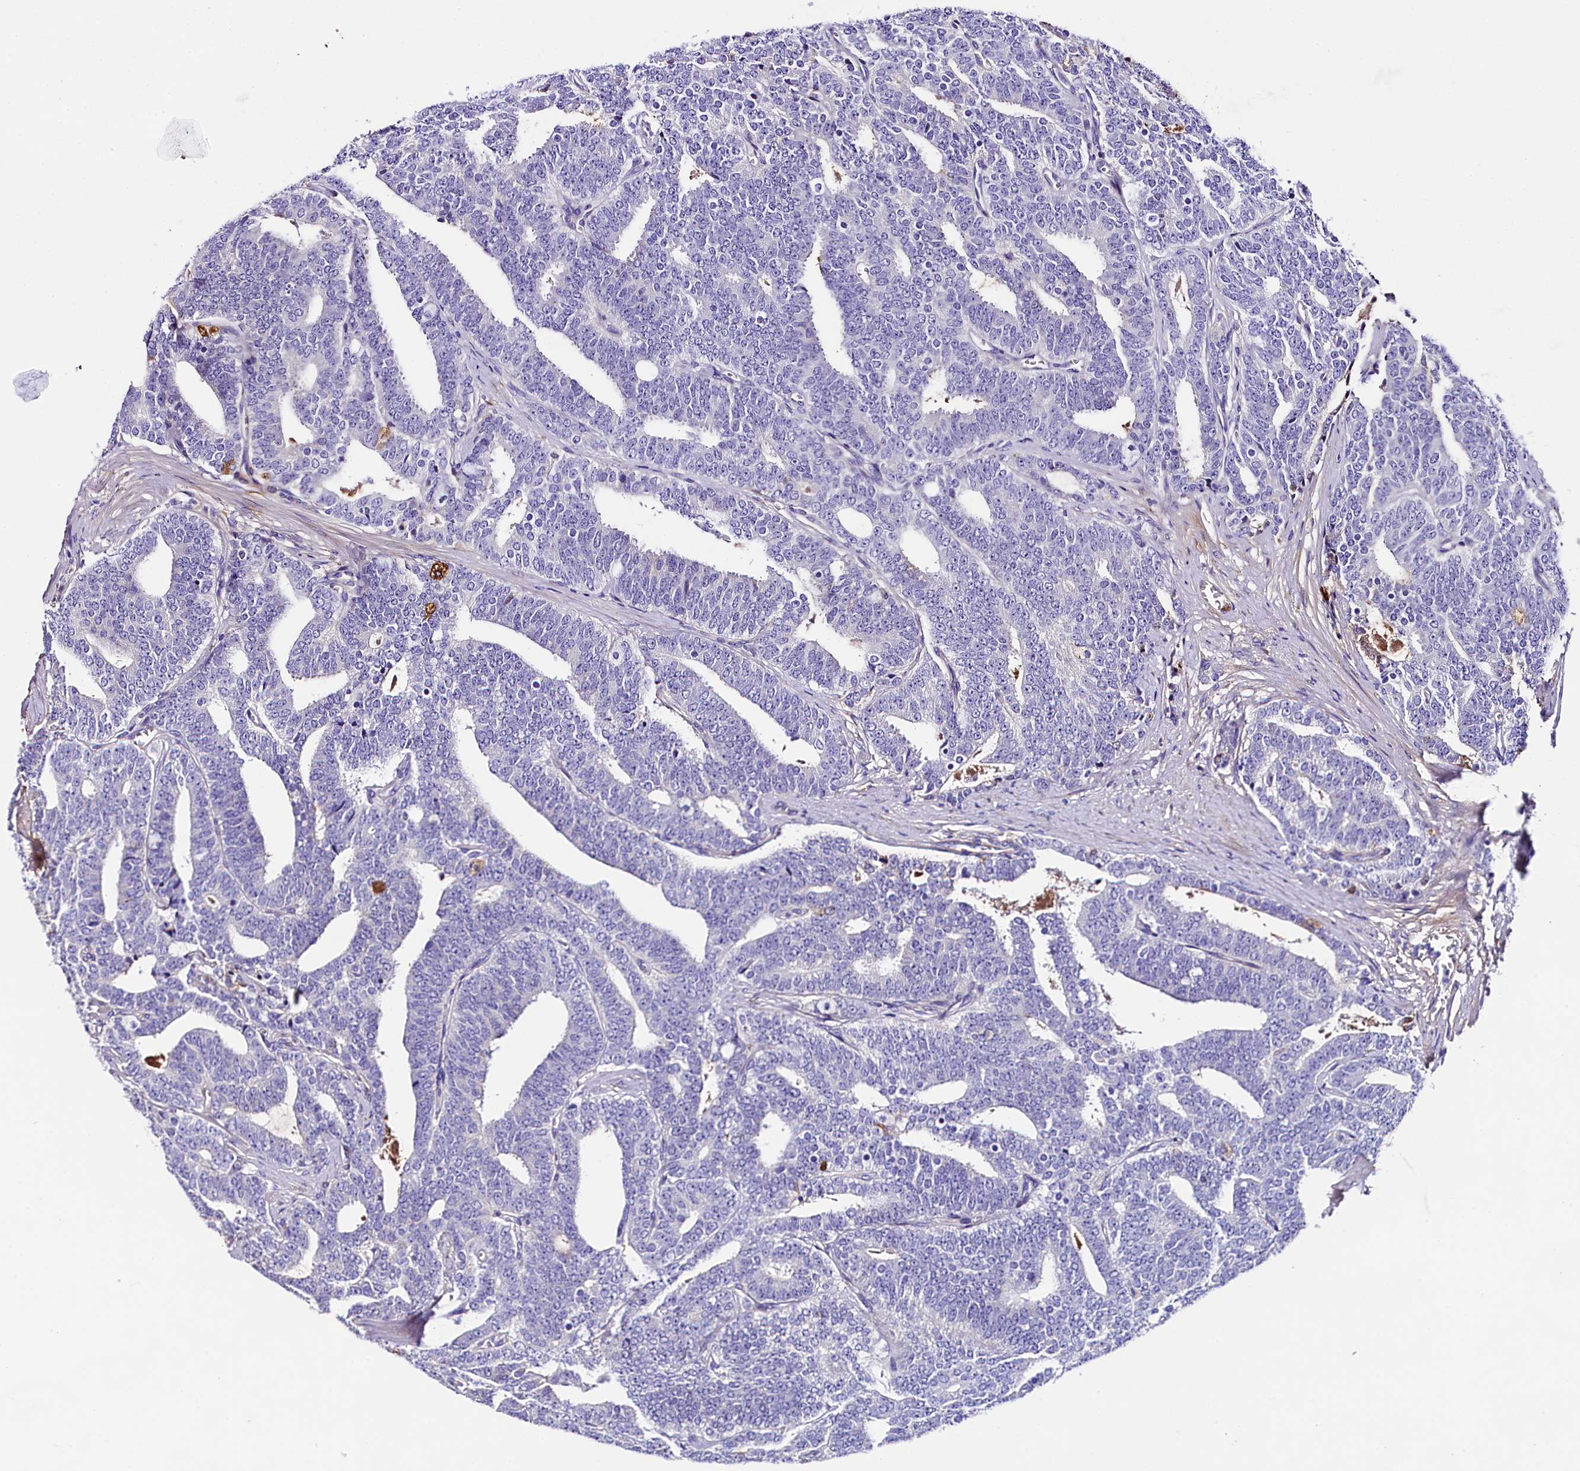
{"staining": {"intensity": "strong", "quantity": "<25%", "location": "cytoplasmic/membranous"}, "tissue": "prostate cancer", "cell_type": "Tumor cells", "image_type": "cancer", "snomed": [{"axis": "morphology", "description": "Adenocarcinoma, High grade"}, {"axis": "topography", "description": "Prostate and seminal vesicle, NOS"}], "caption": "Immunohistochemical staining of human prostate cancer (high-grade adenocarcinoma) demonstrates medium levels of strong cytoplasmic/membranous staining in approximately <25% of tumor cells.", "gene": "SOD3", "patient": {"sex": "male", "age": 67}}